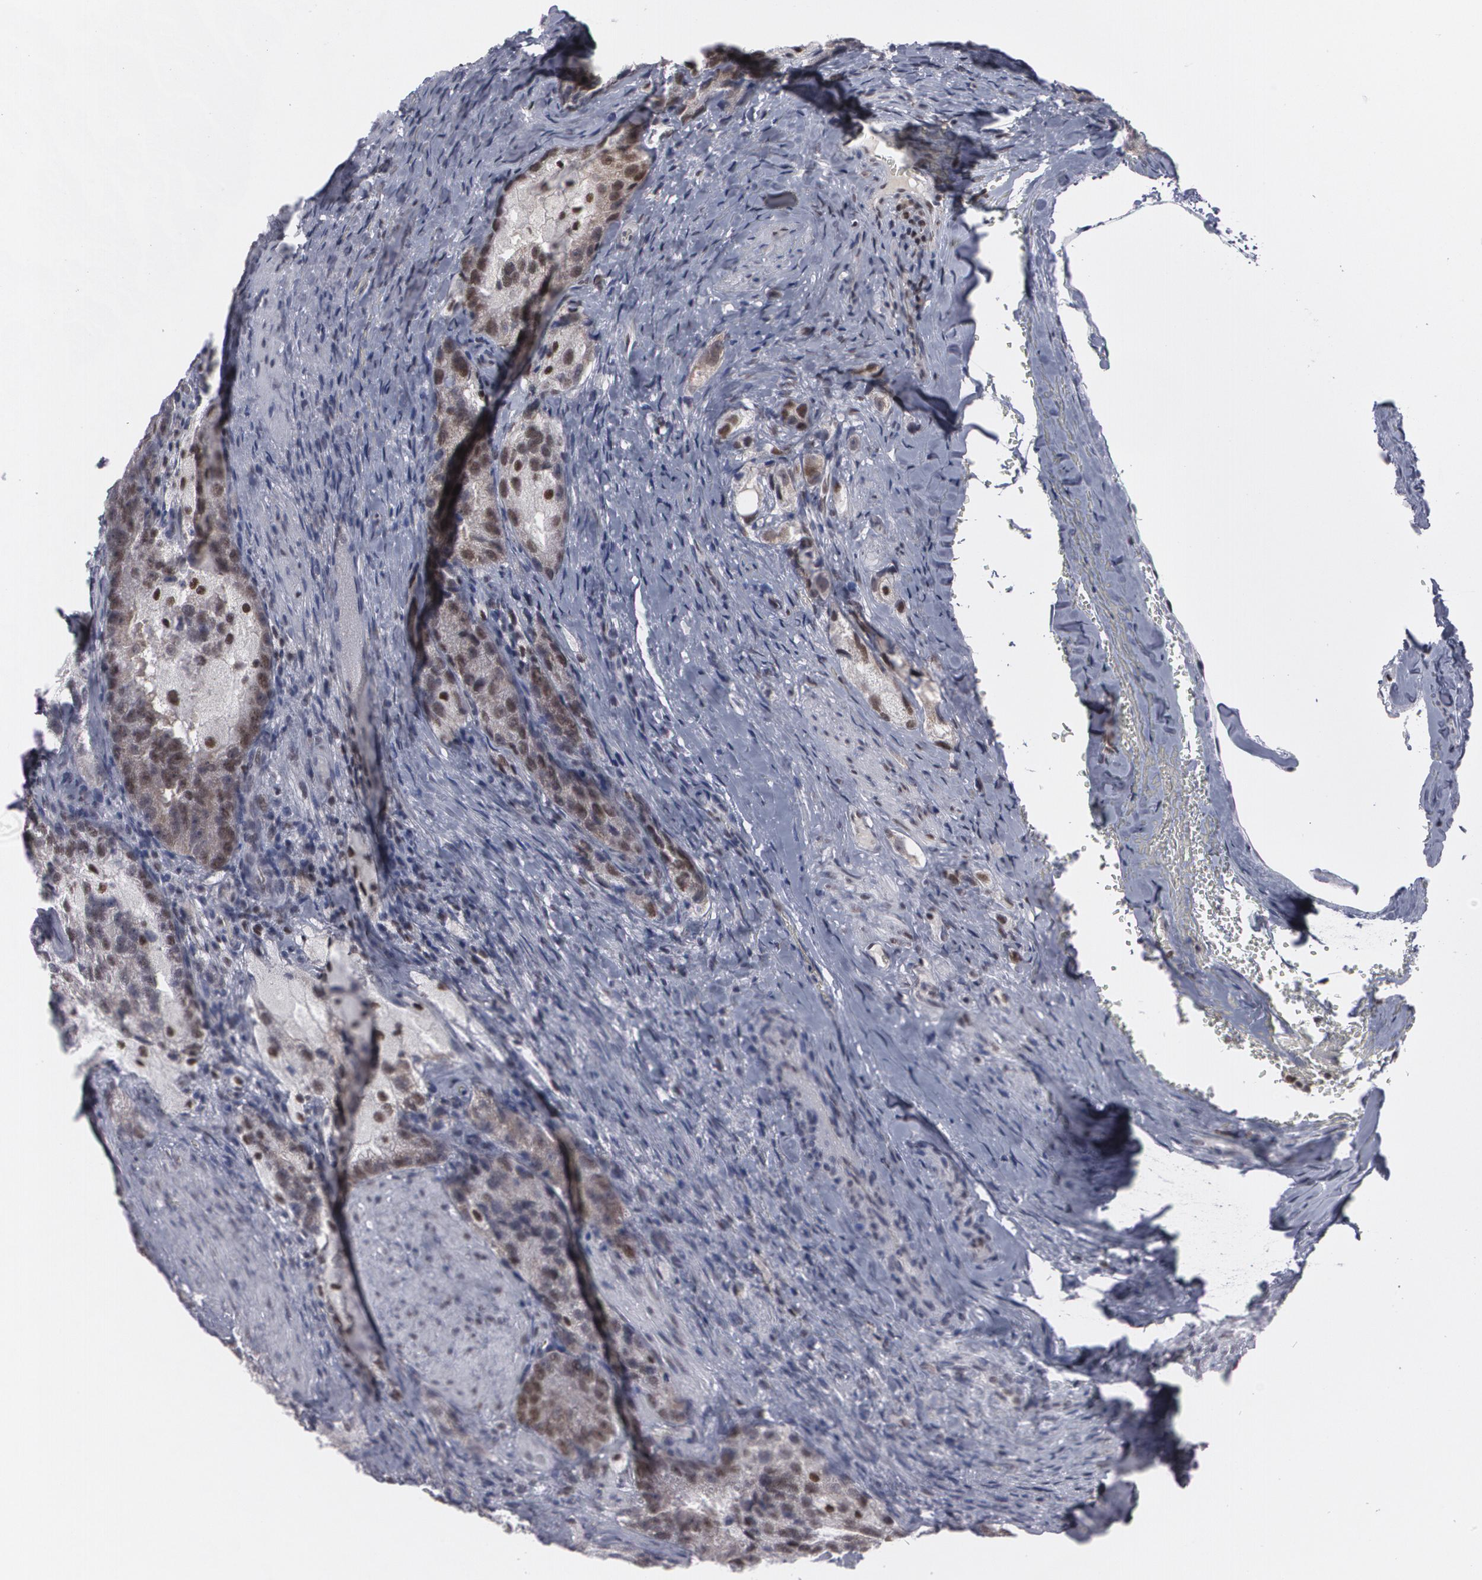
{"staining": {"intensity": "strong", "quantity": ">75%", "location": "cytoplasmic/membranous,nuclear"}, "tissue": "prostate cancer", "cell_type": "Tumor cells", "image_type": "cancer", "snomed": [{"axis": "morphology", "description": "Adenocarcinoma, High grade"}, {"axis": "topography", "description": "Prostate"}], "caption": "High-power microscopy captured an immunohistochemistry photomicrograph of prostate cancer, revealing strong cytoplasmic/membranous and nuclear staining in approximately >75% of tumor cells.", "gene": "MCL1", "patient": {"sex": "male", "age": 63}}